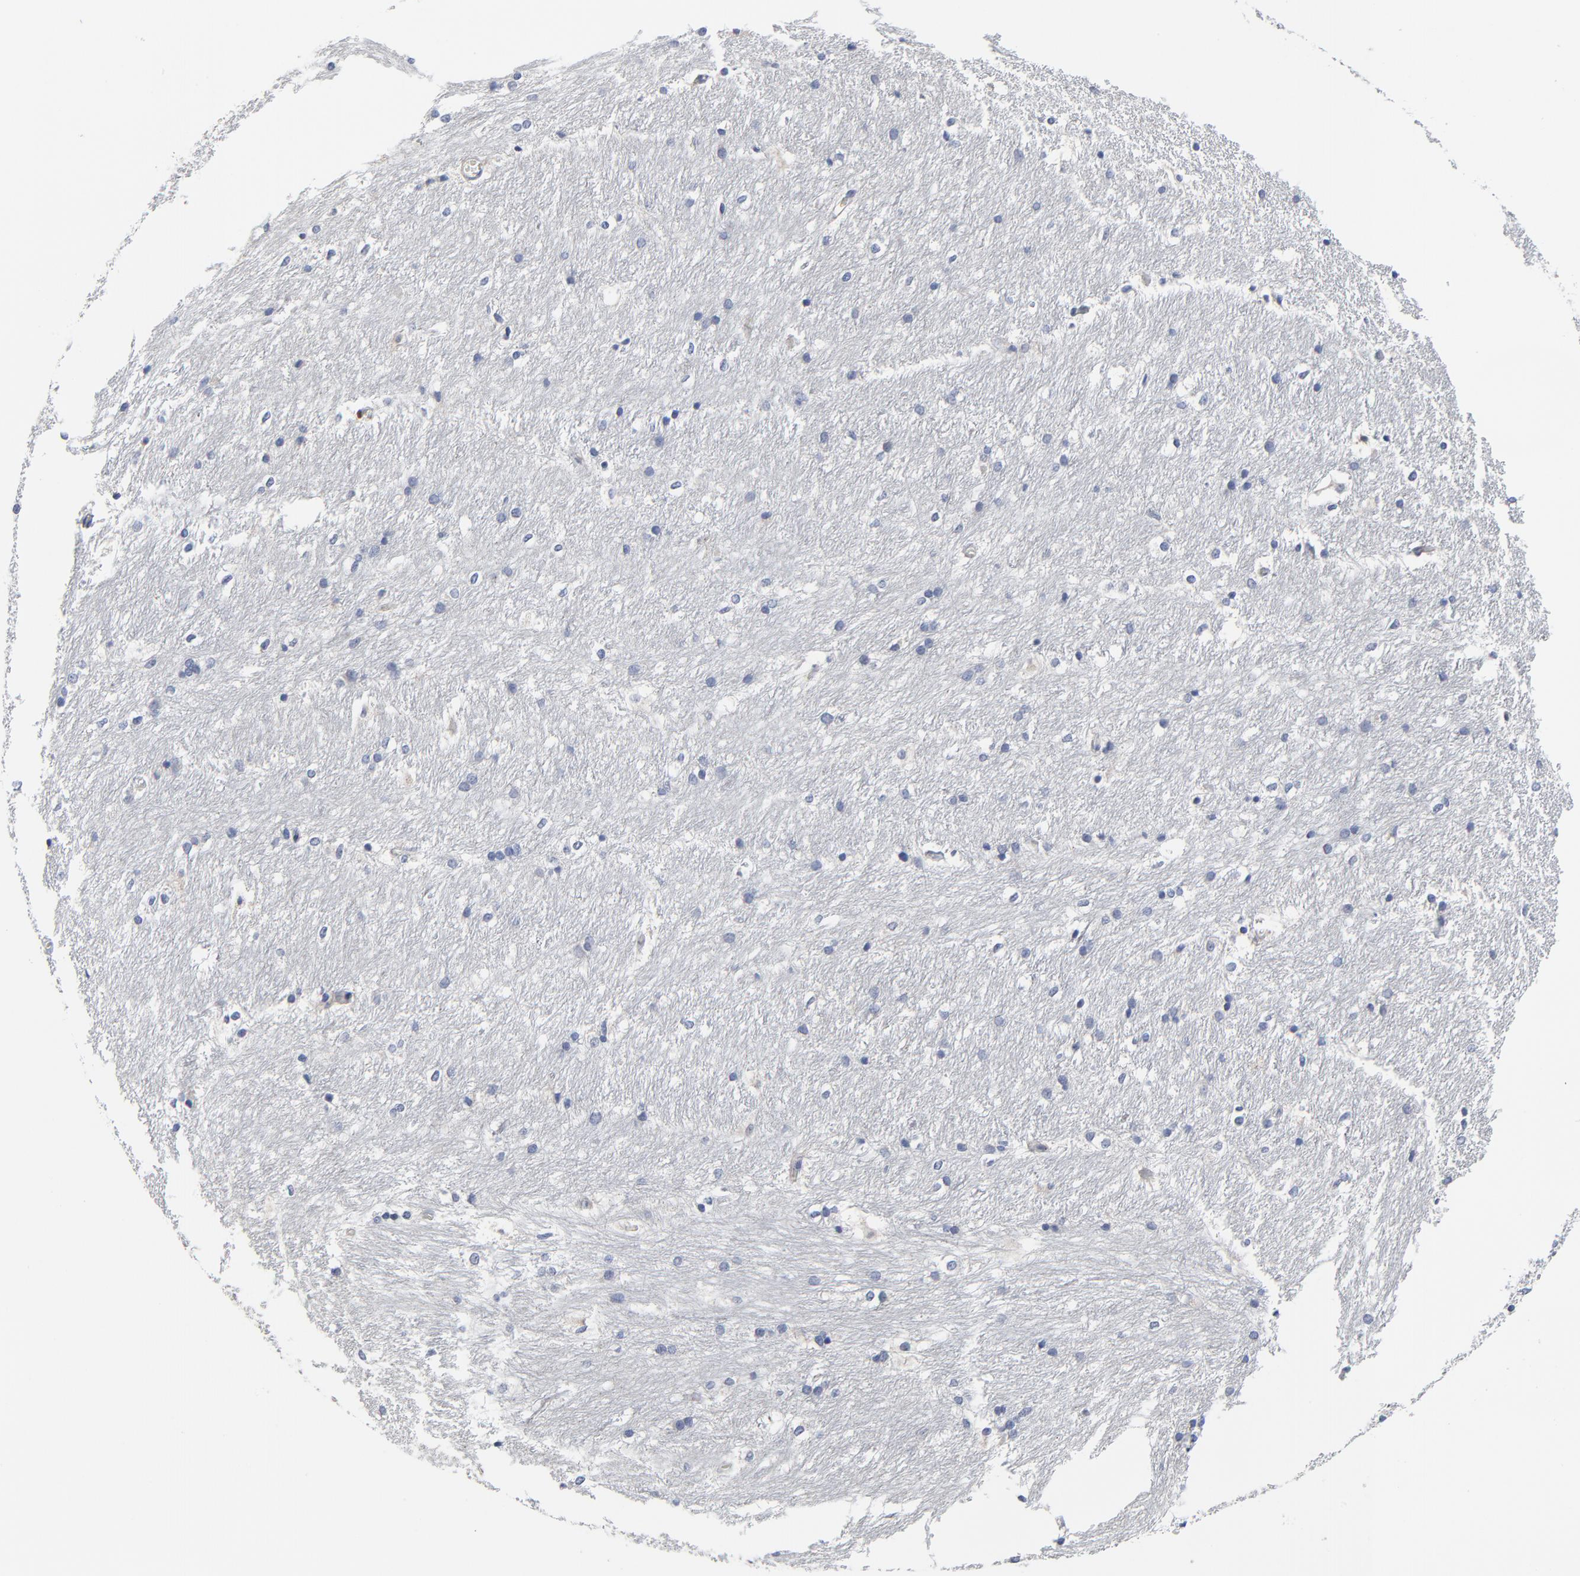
{"staining": {"intensity": "negative", "quantity": "none", "location": "none"}, "tissue": "caudate", "cell_type": "Glial cells", "image_type": "normal", "snomed": [{"axis": "morphology", "description": "Normal tissue, NOS"}, {"axis": "topography", "description": "Lateral ventricle wall"}], "caption": "Glial cells show no significant protein positivity in normal caudate. (Immunohistochemistry, brightfield microscopy, high magnification).", "gene": "DHRSX", "patient": {"sex": "female", "age": 19}}